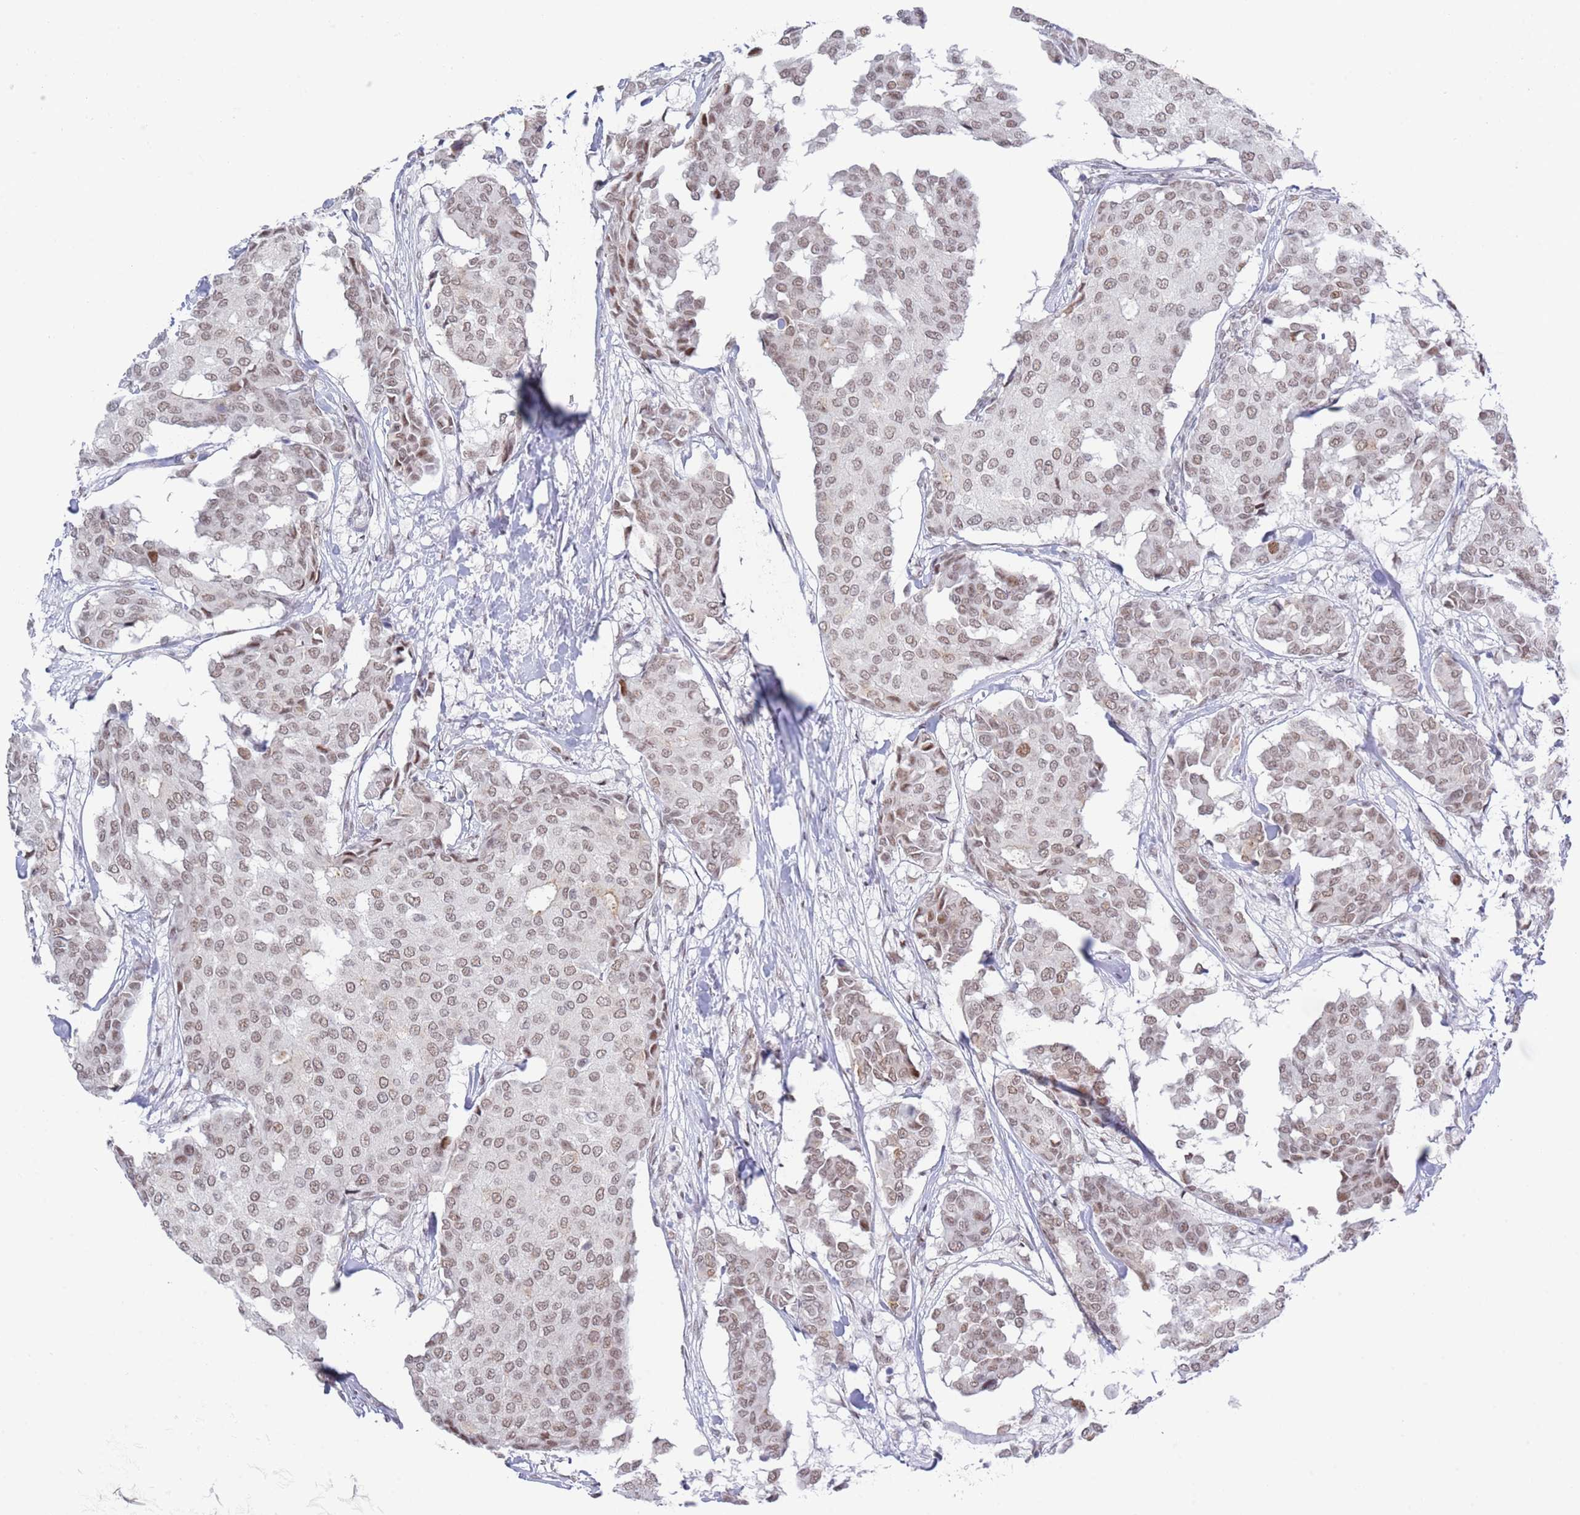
{"staining": {"intensity": "weak", "quantity": ">75%", "location": "nuclear"}, "tissue": "breast cancer", "cell_type": "Tumor cells", "image_type": "cancer", "snomed": [{"axis": "morphology", "description": "Duct carcinoma"}, {"axis": "topography", "description": "Breast"}], "caption": "A low amount of weak nuclear staining is identified in about >75% of tumor cells in invasive ductal carcinoma (breast) tissue. (brown staining indicates protein expression, while blue staining denotes nuclei).", "gene": "ZNF382", "patient": {"sex": "female", "age": 75}}